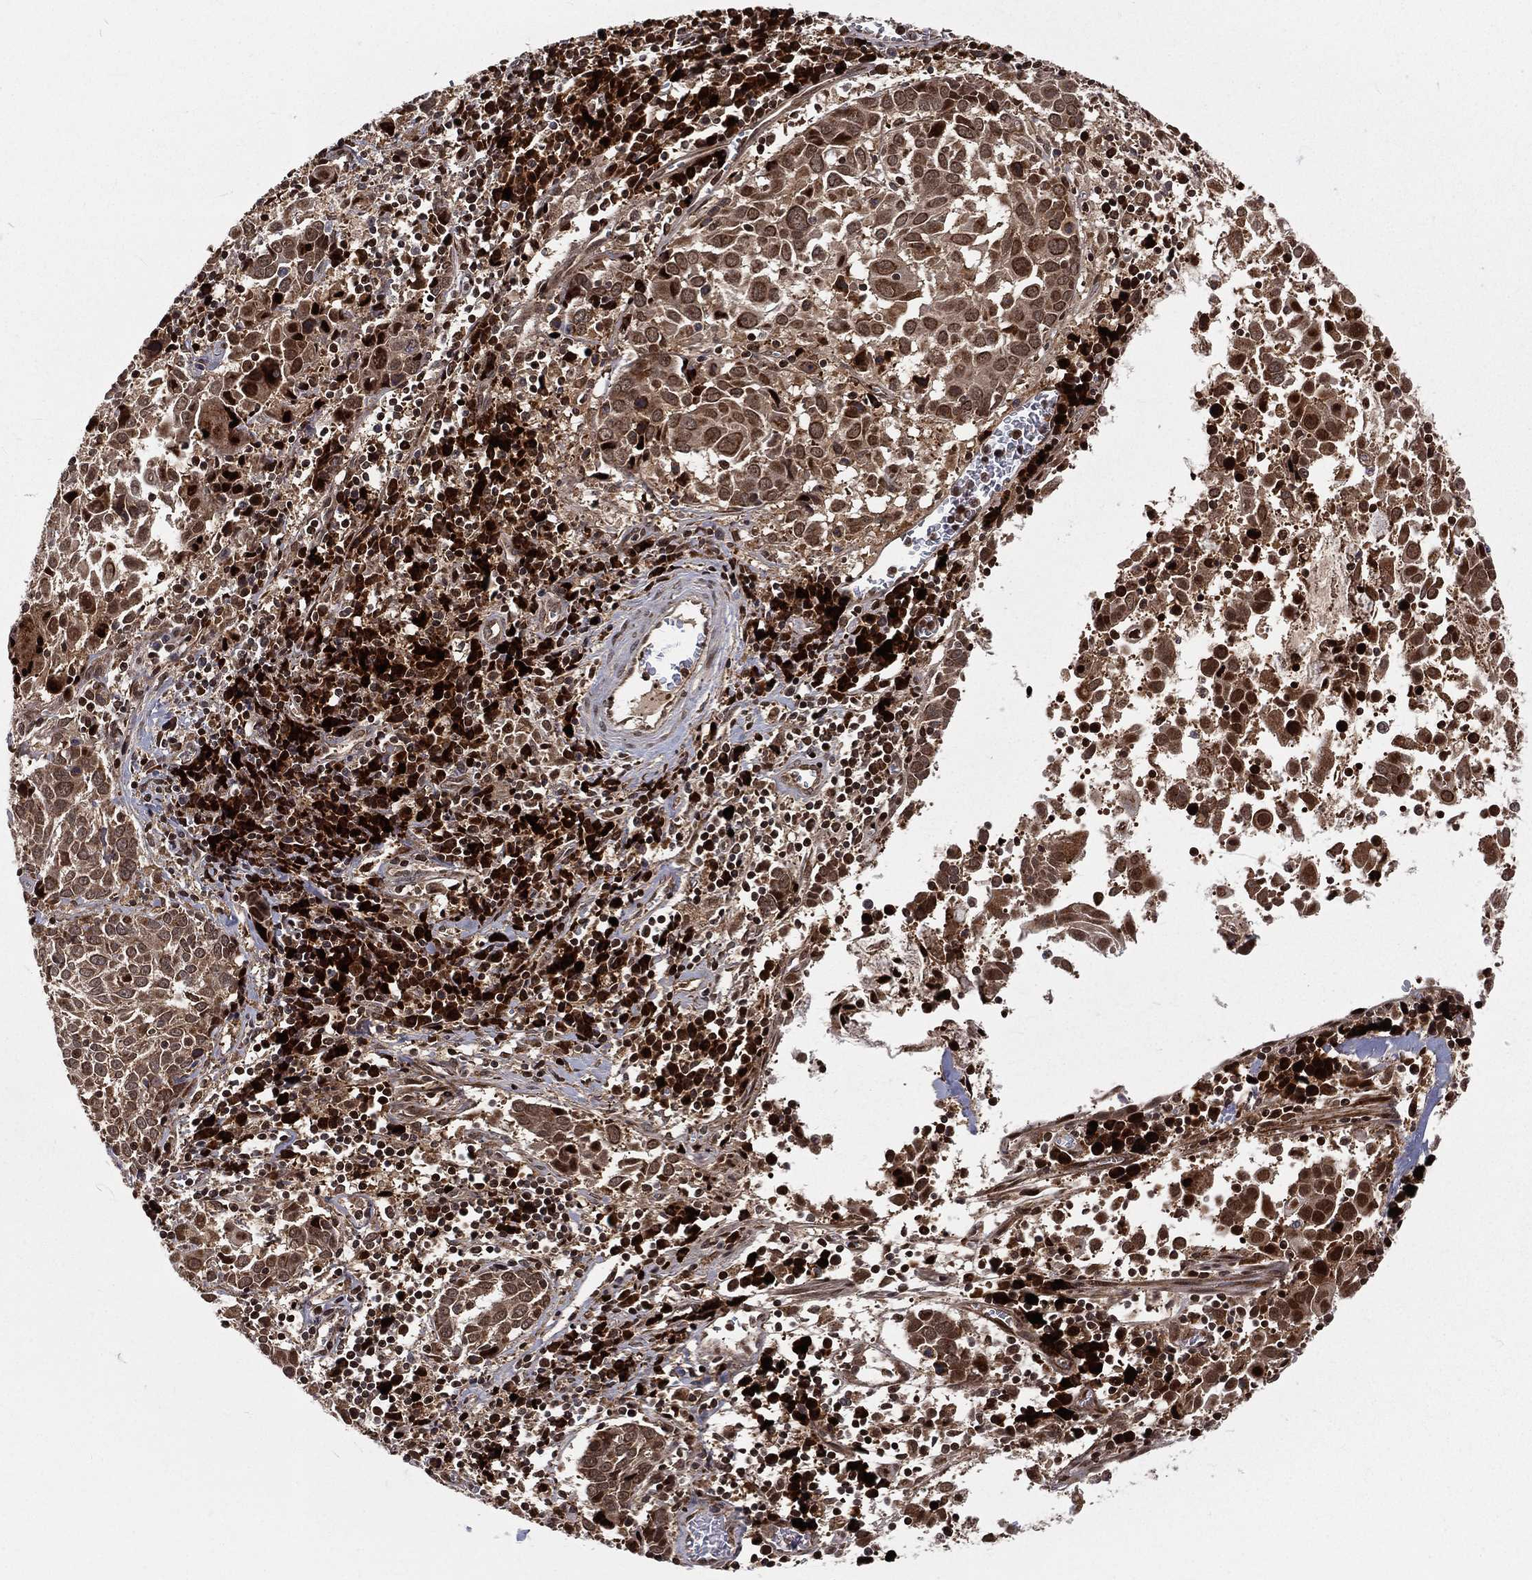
{"staining": {"intensity": "strong", "quantity": ">75%", "location": "cytoplasmic/membranous,nuclear"}, "tissue": "lung cancer", "cell_type": "Tumor cells", "image_type": "cancer", "snomed": [{"axis": "morphology", "description": "Squamous cell carcinoma, NOS"}, {"axis": "topography", "description": "Lung"}], "caption": "Protein expression analysis of human lung squamous cell carcinoma reveals strong cytoplasmic/membranous and nuclear staining in approximately >75% of tumor cells.", "gene": "MDM2", "patient": {"sex": "male", "age": 57}}